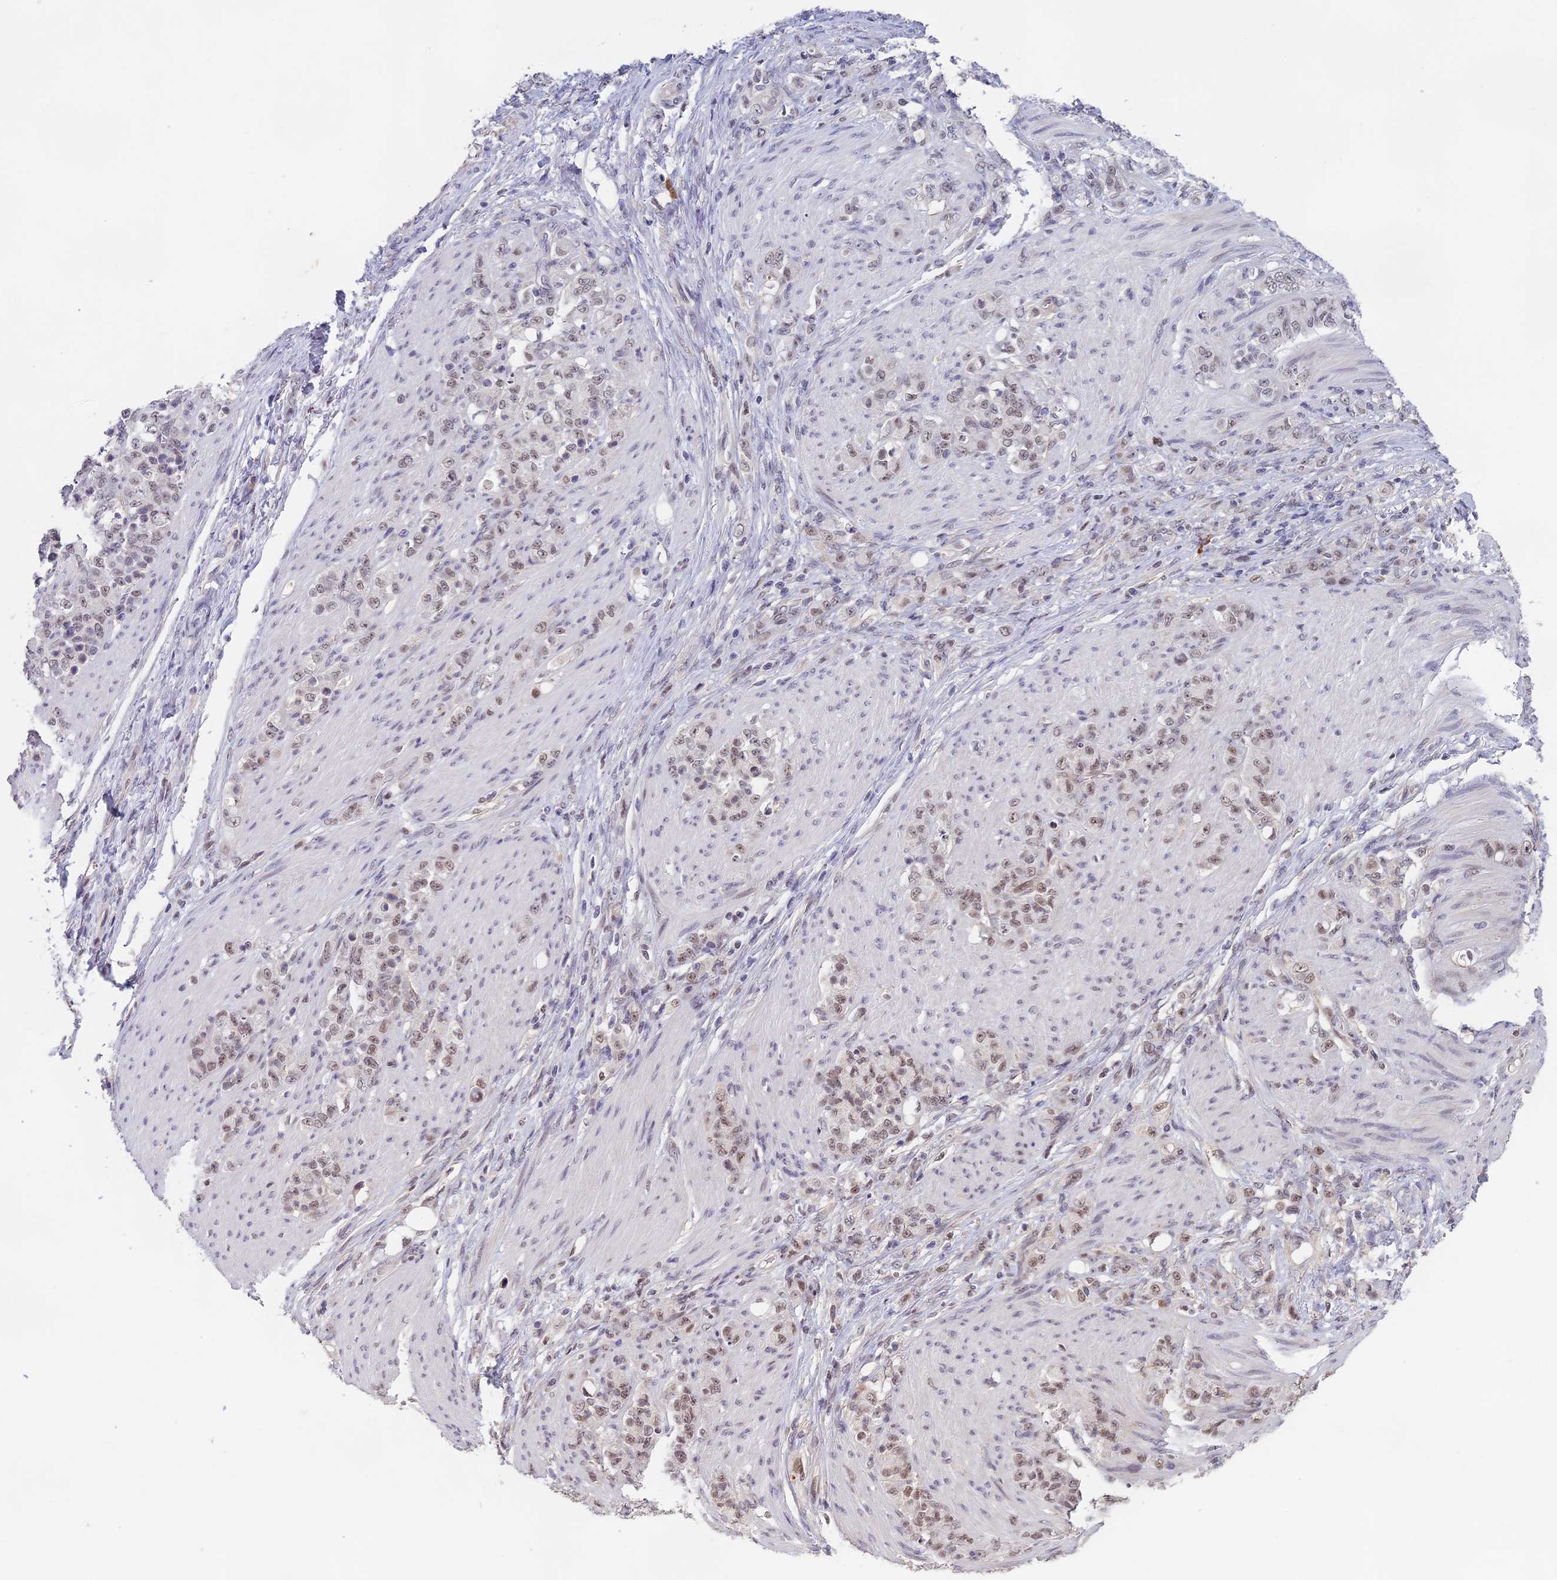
{"staining": {"intensity": "weak", "quantity": ">75%", "location": "nuclear"}, "tissue": "stomach cancer", "cell_type": "Tumor cells", "image_type": "cancer", "snomed": [{"axis": "morphology", "description": "Adenocarcinoma, NOS"}, {"axis": "topography", "description": "Stomach"}], "caption": "This is a histology image of IHC staining of stomach cancer (adenocarcinoma), which shows weak expression in the nuclear of tumor cells.", "gene": "MORF4L1", "patient": {"sex": "female", "age": 79}}